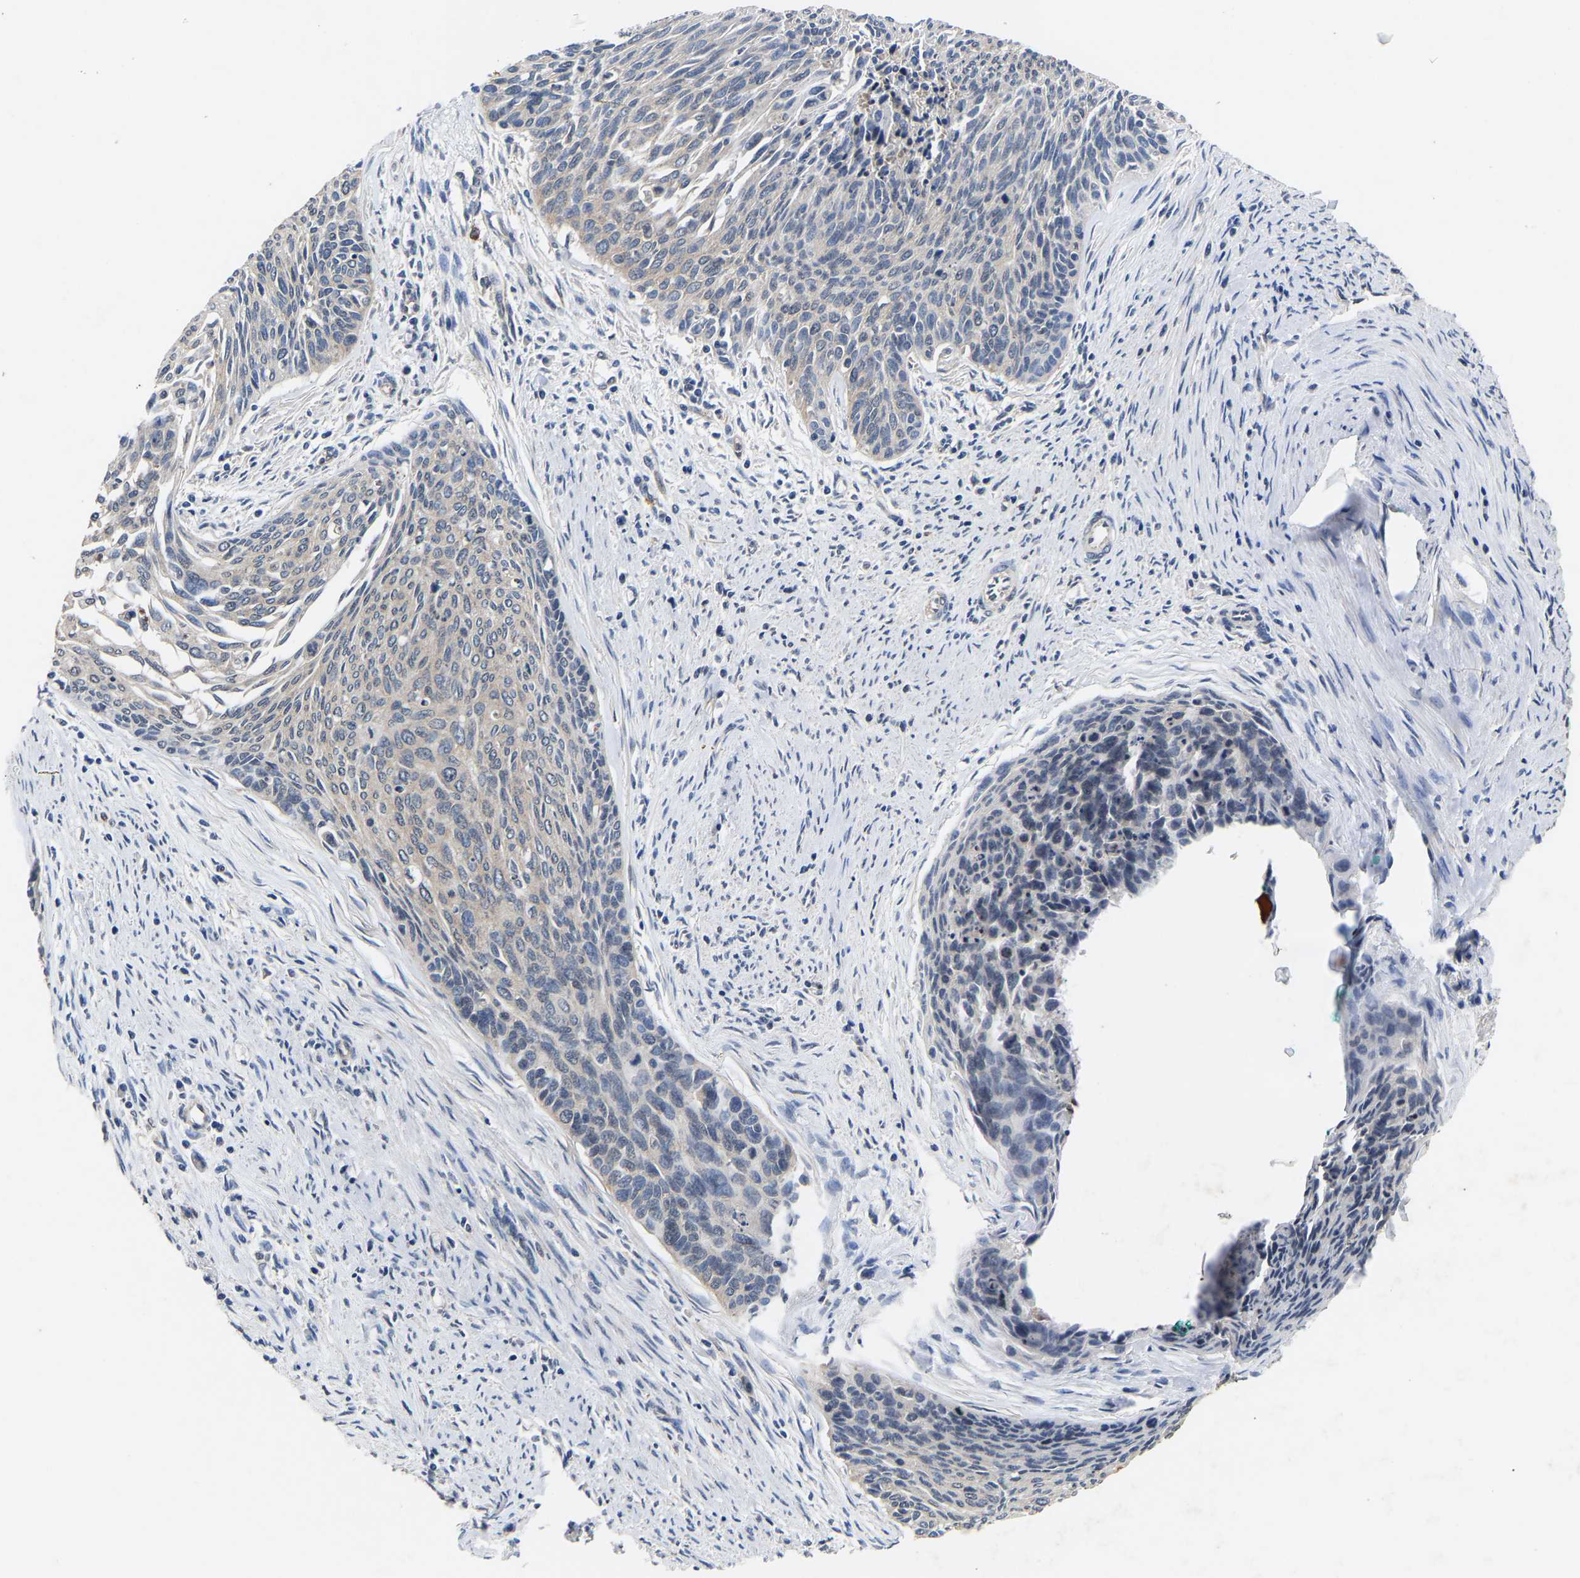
{"staining": {"intensity": "negative", "quantity": "none", "location": "none"}, "tissue": "cervical cancer", "cell_type": "Tumor cells", "image_type": "cancer", "snomed": [{"axis": "morphology", "description": "Squamous cell carcinoma, NOS"}, {"axis": "topography", "description": "Cervix"}], "caption": "This histopathology image is of cervical squamous cell carcinoma stained with IHC to label a protein in brown with the nuclei are counter-stained blue. There is no positivity in tumor cells. (DAB immunohistochemistry (IHC), high magnification).", "gene": "AIMP2", "patient": {"sex": "female", "age": 55}}